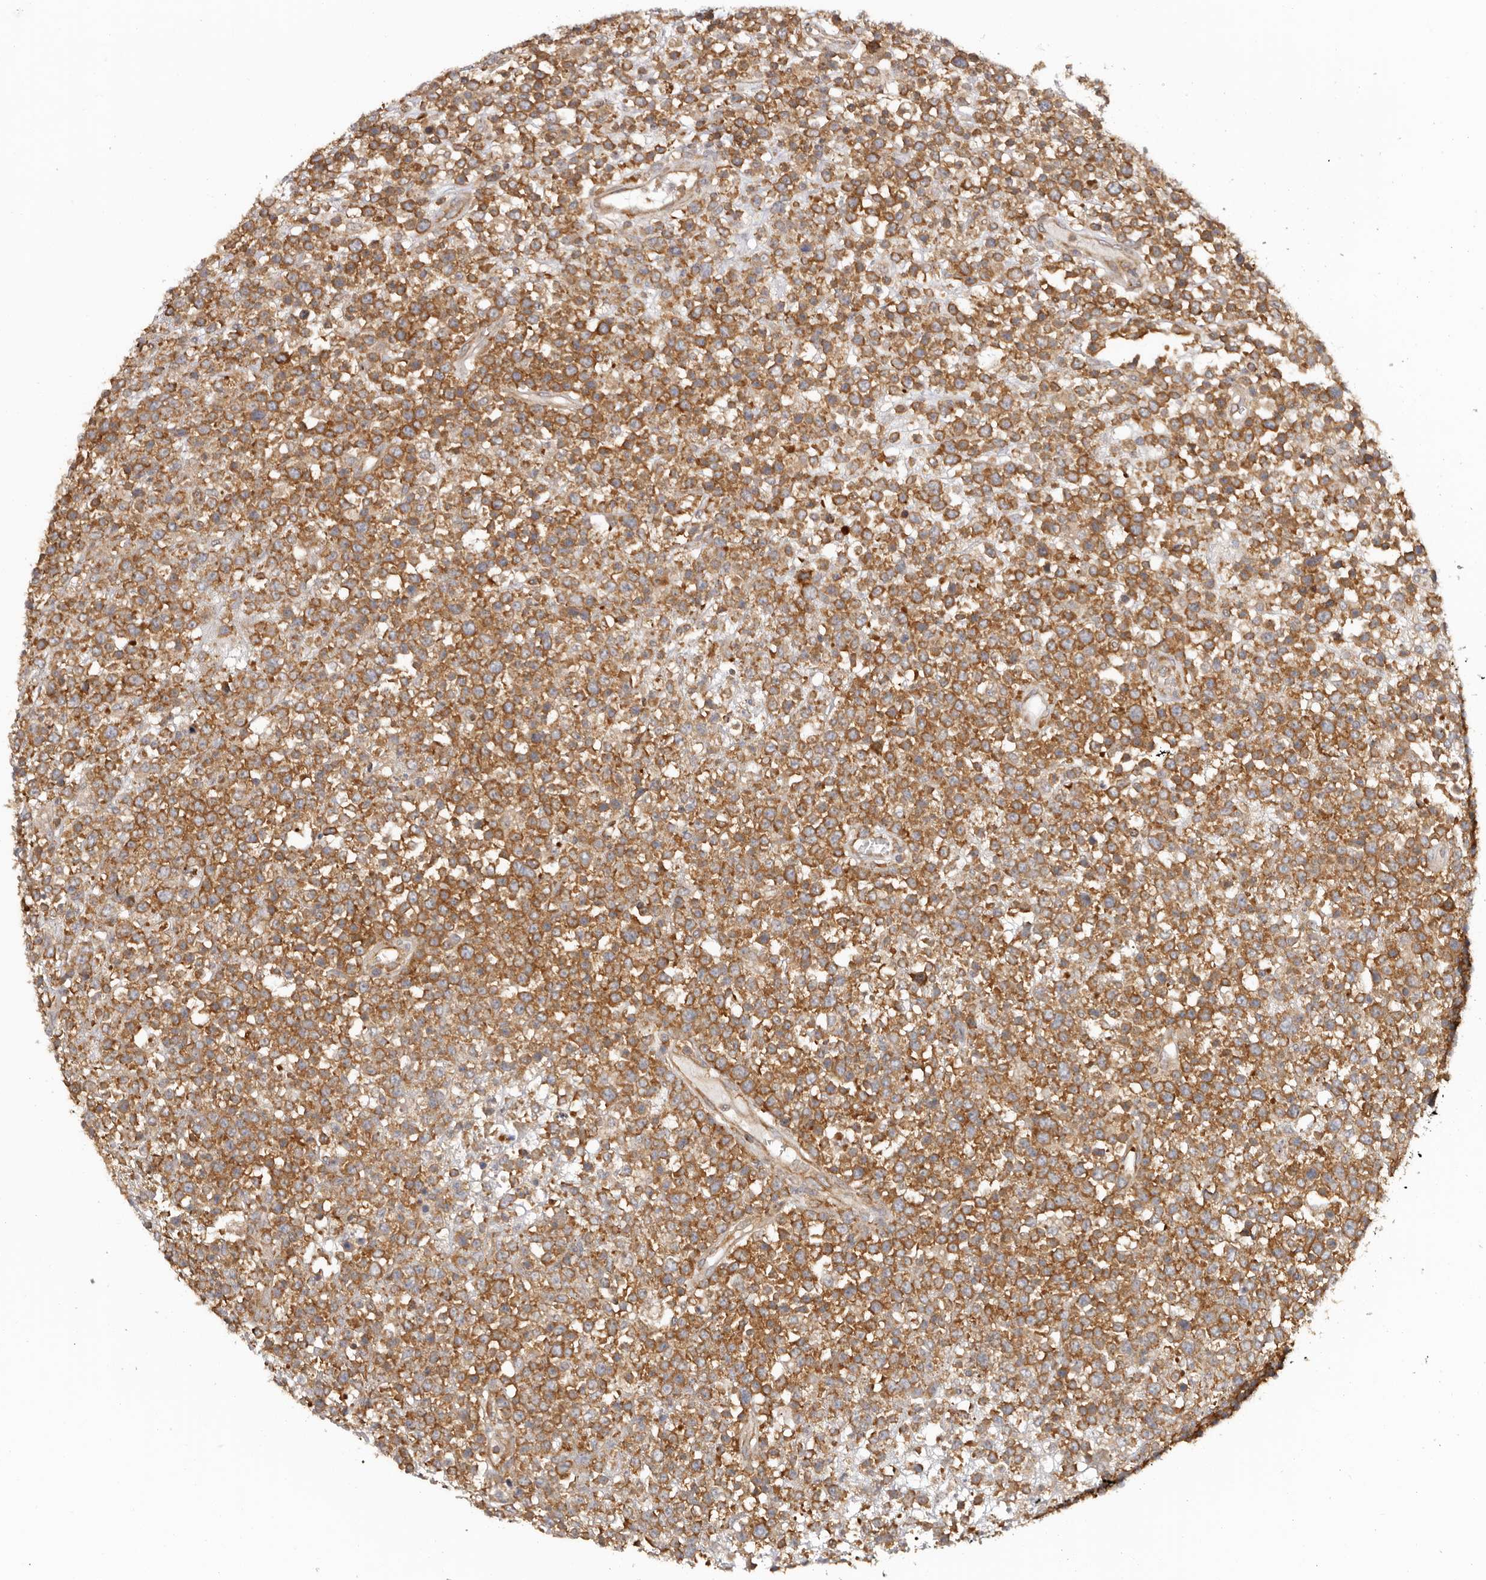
{"staining": {"intensity": "moderate", "quantity": ">75%", "location": "cytoplasmic/membranous"}, "tissue": "lymphoma", "cell_type": "Tumor cells", "image_type": "cancer", "snomed": [{"axis": "morphology", "description": "Malignant lymphoma, non-Hodgkin's type, High grade"}, {"axis": "topography", "description": "Colon"}], "caption": "Immunohistochemistry (DAB) staining of lymphoma exhibits moderate cytoplasmic/membranous protein positivity in about >75% of tumor cells.", "gene": "EEF1E1", "patient": {"sex": "female", "age": 53}}